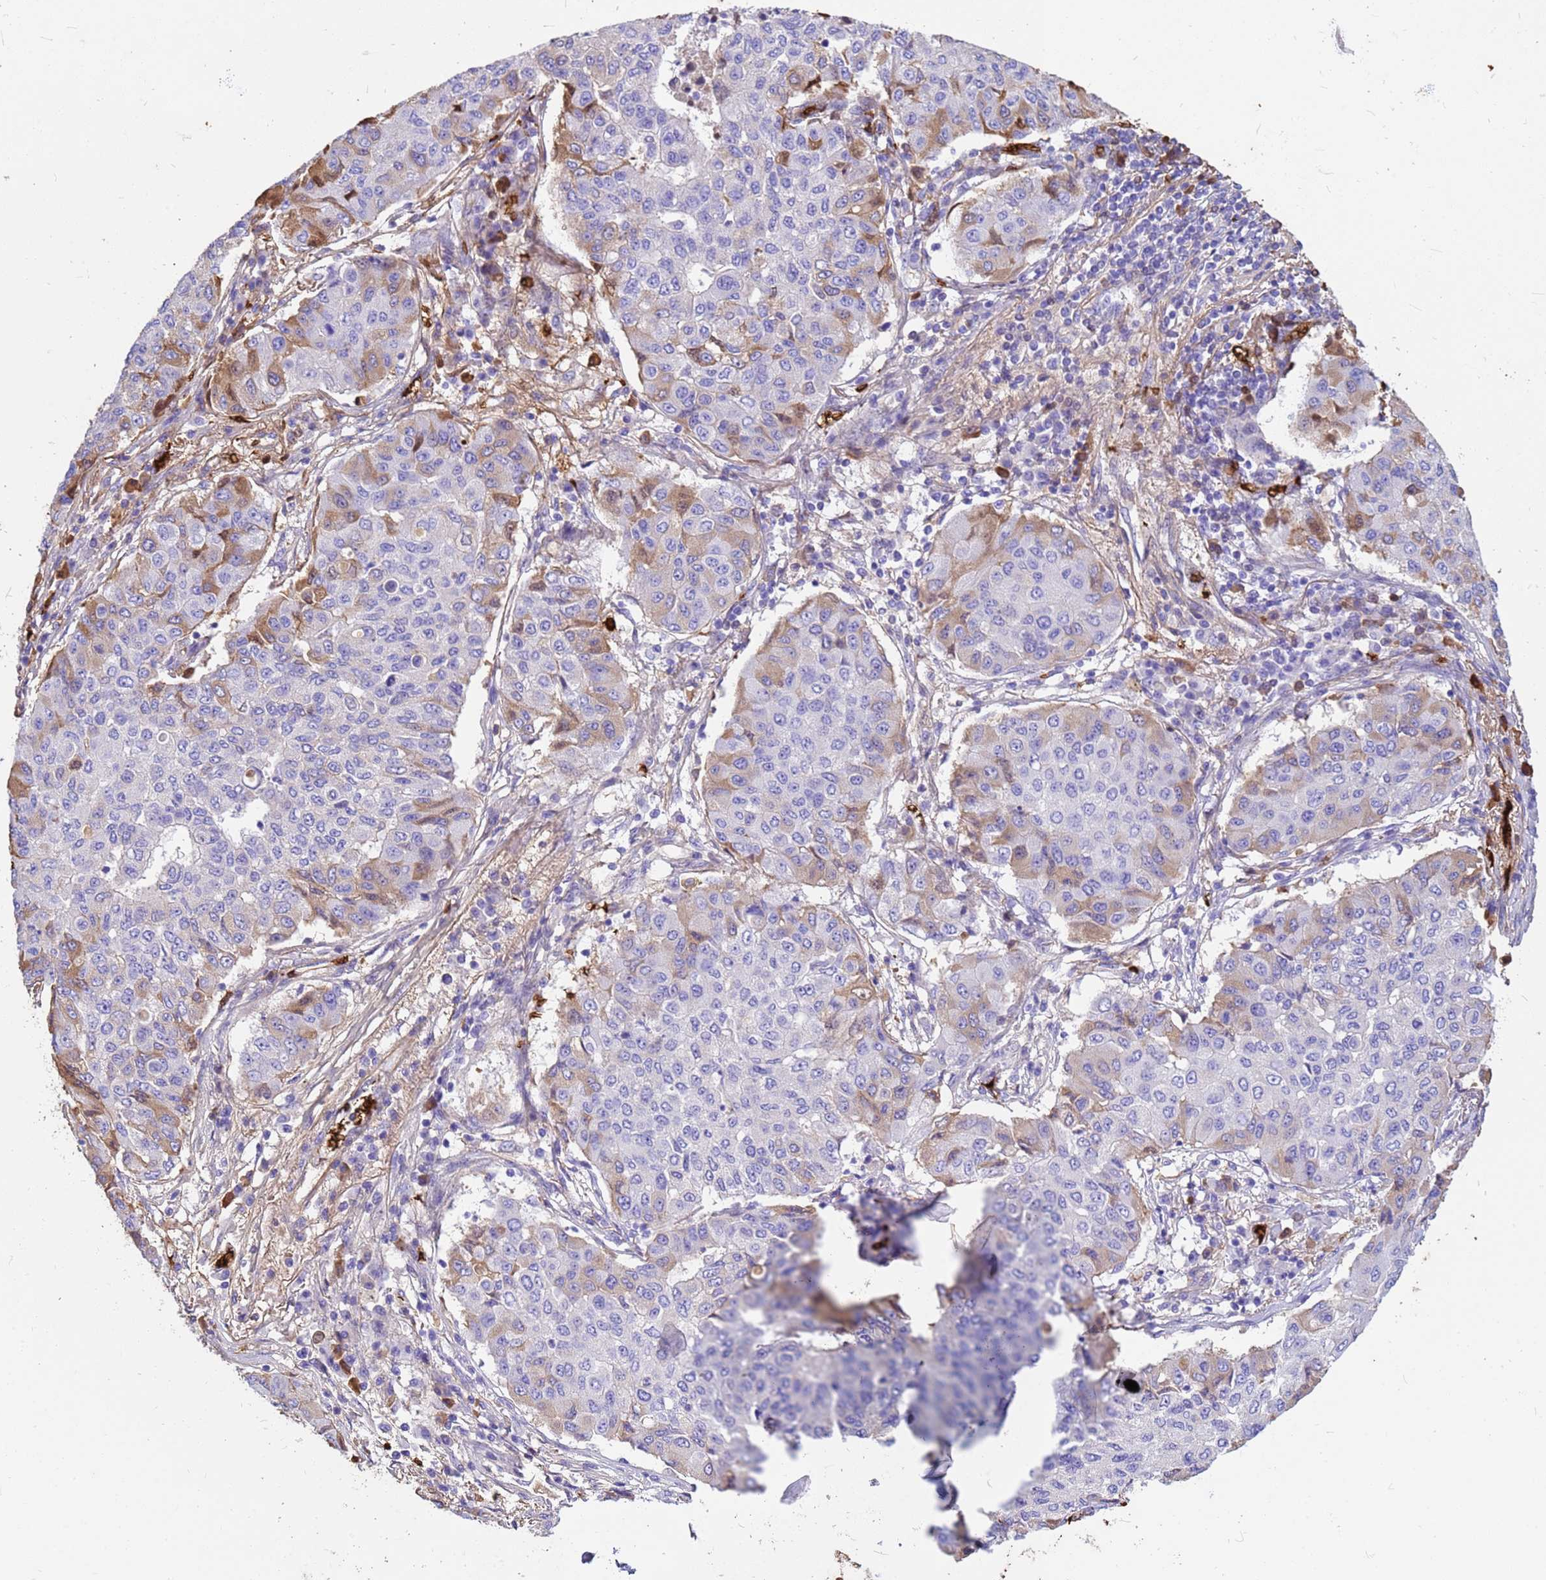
{"staining": {"intensity": "weak", "quantity": "<25%", "location": "cytoplasmic/membranous"}, "tissue": "lung cancer", "cell_type": "Tumor cells", "image_type": "cancer", "snomed": [{"axis": "morphology", "description": "Squamous cell carcinoma, NOS"}, {"axis": "topography", "description": "Lung"}], "caption": "DAB (3,3'-diaminobenzidine) immunohistochemical staining of human lung cancer displays no significant positivity in tumor cells.", "gene": "HBA2", "patient": {"sex": "male", "age": 74}}